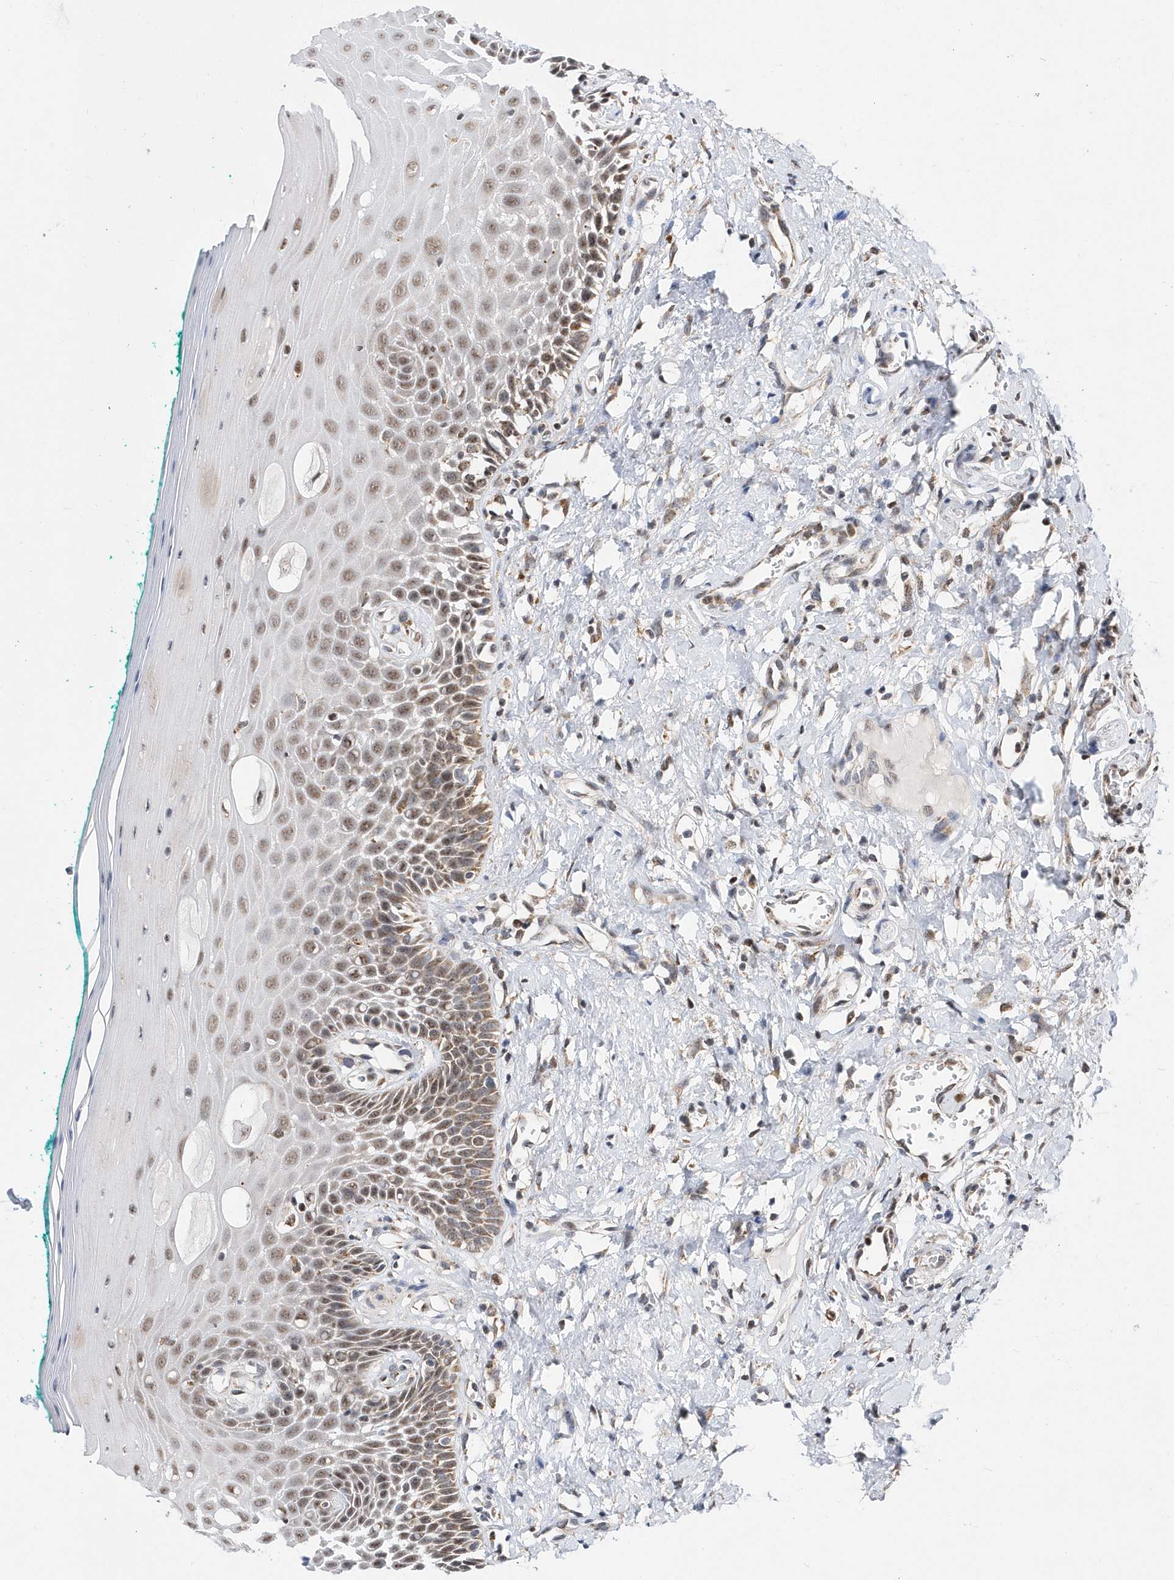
{"staining": {"intensity": "weak", "quantity": ">75%", "location": "cytoplasmic/membranous"}, "tissue": "oral mucosa", "cell_type": "Squamous epithelial cells", "image_type": "normal", "snomed": [{"axis": "morphology", "description": "Normal tissue, NOS"}, {"axis": "topography", "description": "Oral tissue"}], "caption": "The immunohistochemical stain labels weak cytoplasmic/membranous positivity in squamous epithelial cells of benign oral mucosa. (brown staining indicates protein expression, while blue staining denotes nuclei).", "gene": "SPATA5", "patient": {"sex": "female", "age": 70}}